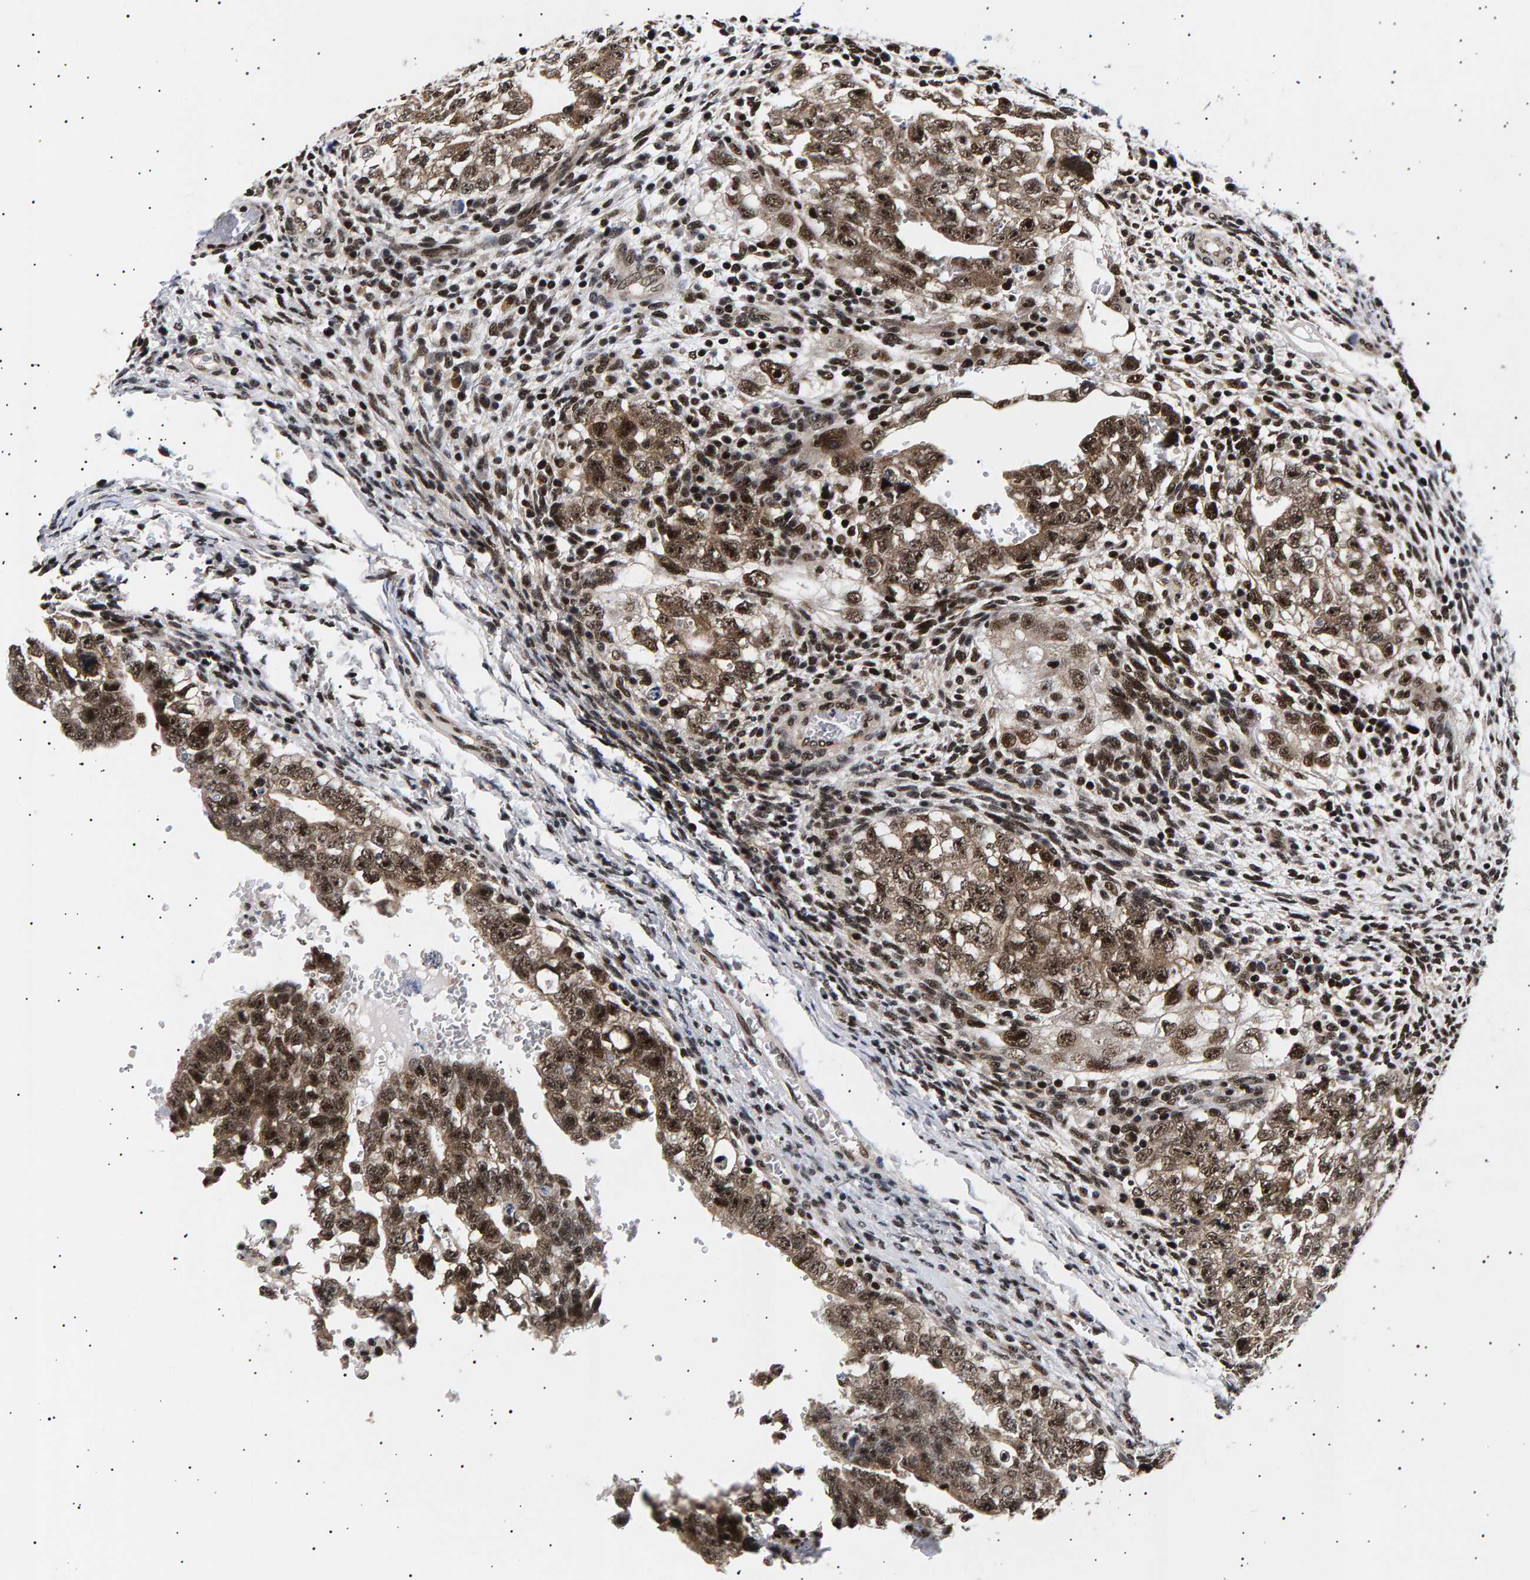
{"staining": {"intensity": "moderate", "quantity": ">75%", "location": "nuclear"}, "tissue": "testis cancer", "cell_type": "Tumor cells", "image_type": "cancer", "snomed": [{"axis": "morphology", "description": "Seminoma, NOS"}, {"axis": "morphology", "description": "Carcinoma, Embryonal, NOS"}, {"axis": "topography", "description": "Testis"}], "caption": "Immunohistochemistry (IHC) (DAB) staining of human testis cancer (seminoma) demonstrates moderate nuclear protein positivity in approximately >75% of tumor cells.", "gene": "ANKRD40", "patient": {"sex": "male", "age": 38}}